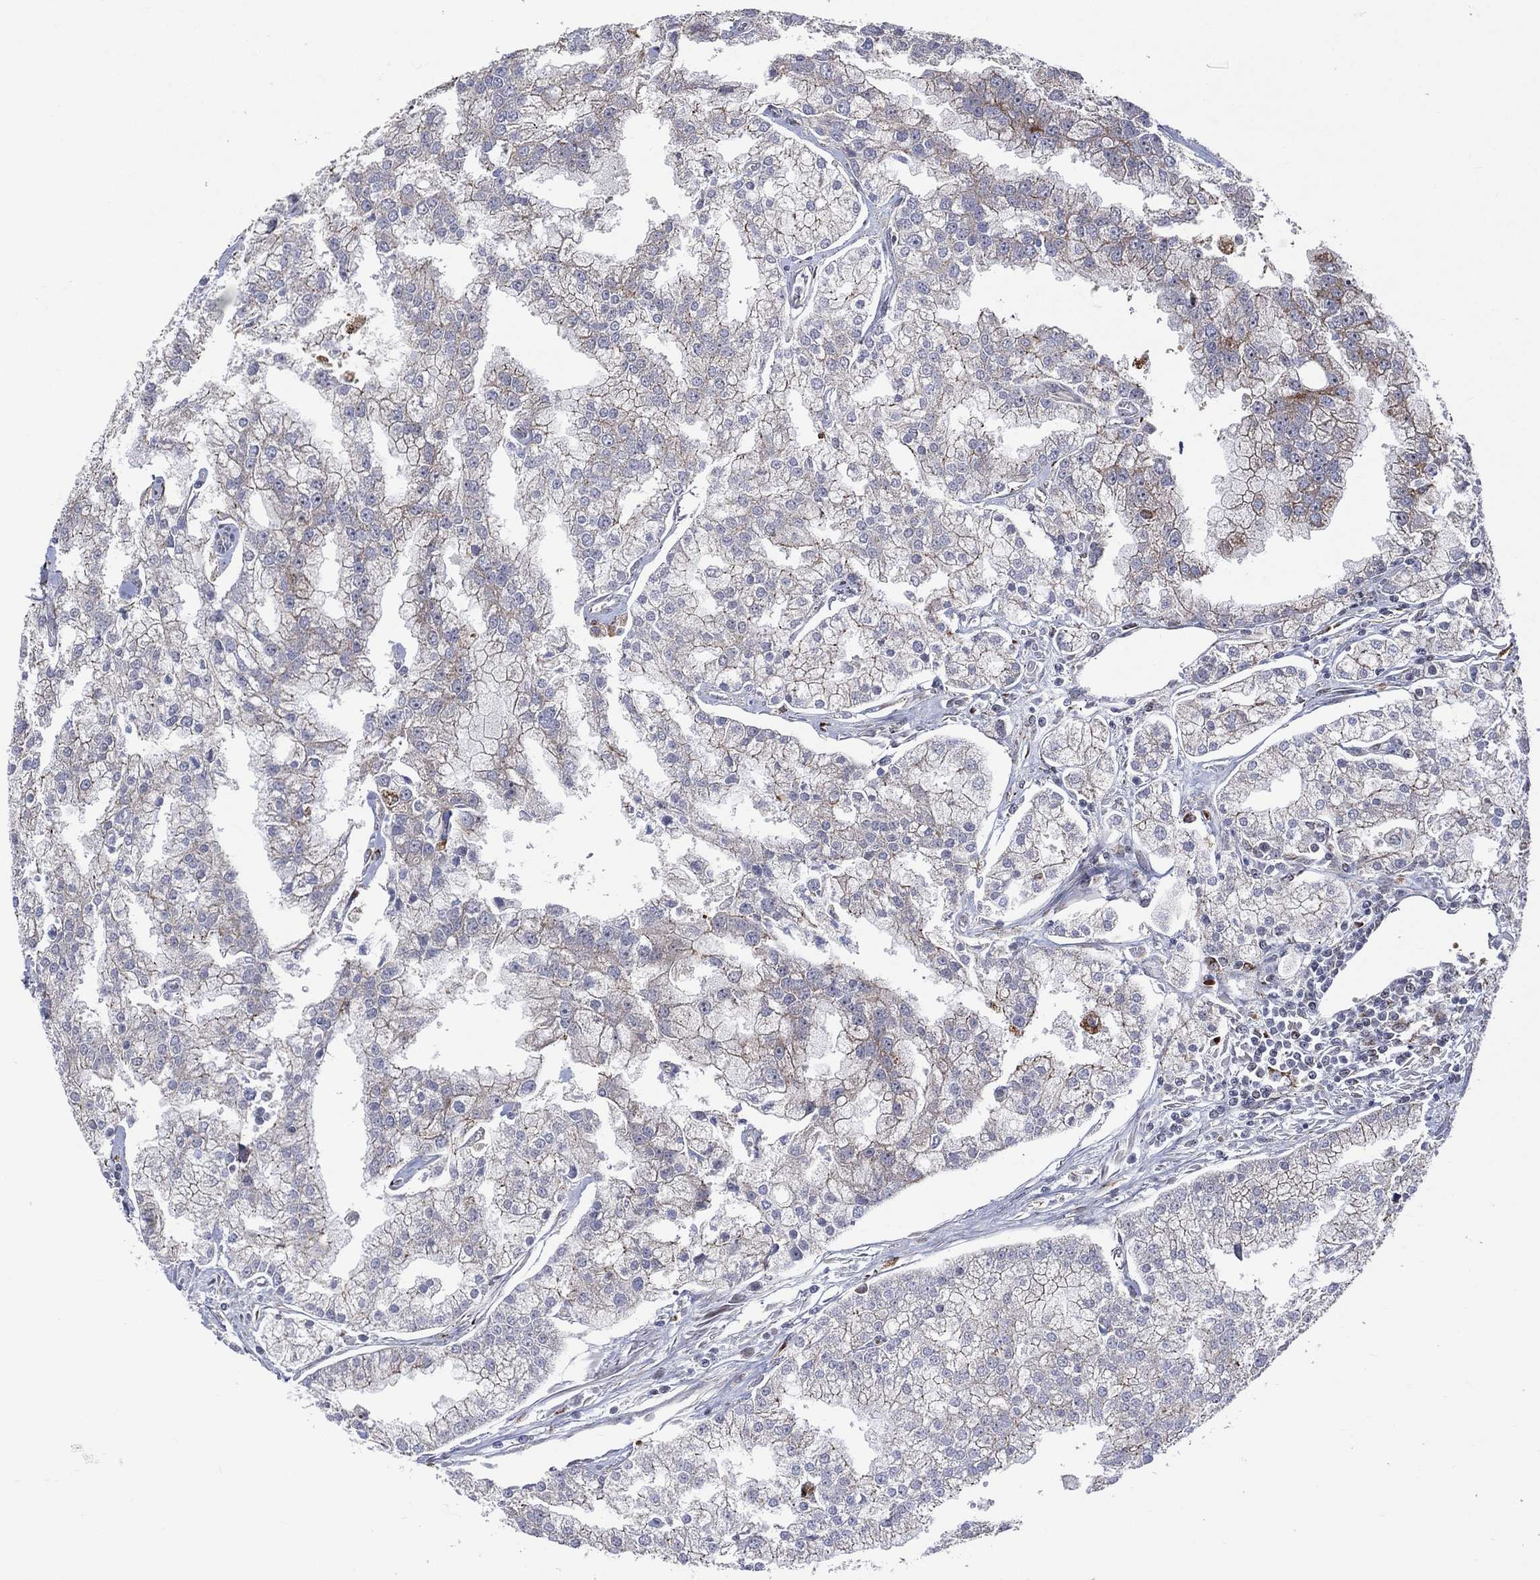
{"staining": {"intensity": "moderate", "quantity": "25%-75%", "location": "cytoplasmic/membranous"}, "tissue": "prostate cancer", "cell_type": "Tumor cells", "image_type": "cancer", "snomed": [{"axis": "morphology", "description": "Adenocarcinoma, NOS"}, {"axis": "topography", "description": "Prostate"}], "caption": "Immunohistochemistry micrograph of neoplastic tissue: human prostate cancer (adenocarcinoma) stained using immunohistochemistry demonstrates medium levels of moderate protein expression localized specifically in the cytoplasmic/membranous of tumor cells, appearing as a cytoplasmic/membranous brown color.", "gene": "VHL", "patient": {"sex": "male", "age": 70}}